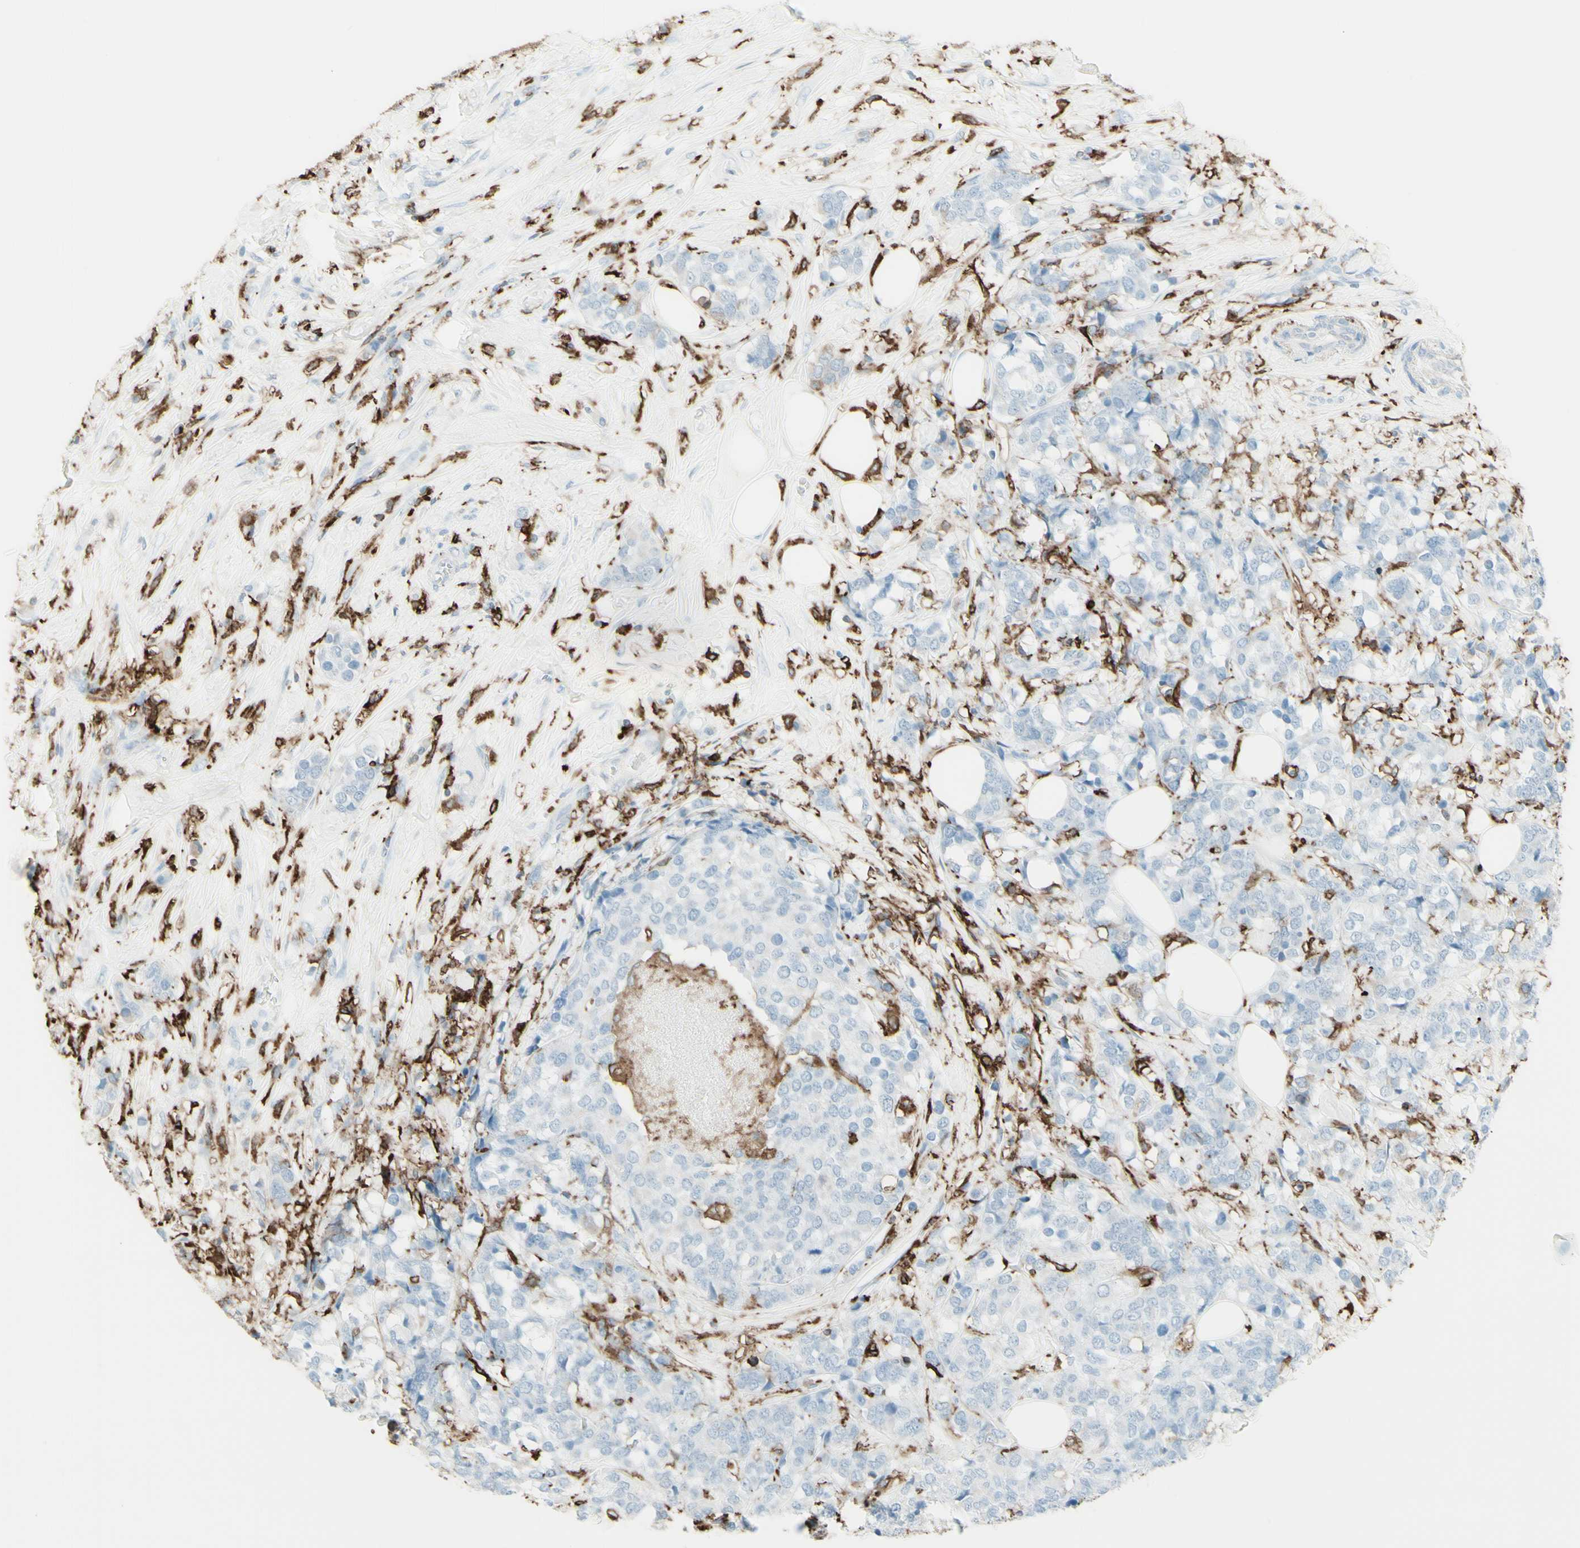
{"staining": {"intensity": "negative", "quantity": "none", "location": "none"}, "tissue": "breast cancer", "cell_type": "Tumor cells", "image_type": "cancer", "snomed": [{"axis": "morphology", "description": "Lobular carcinoma"}, {"axis": "topography", "description": "Breast"}], "caption": "The photomicrograph shows no staining of tumor cells in breast cancer.", "gene": "HLA-DPB1", "patient": {"sex": "female", "age": 59}}